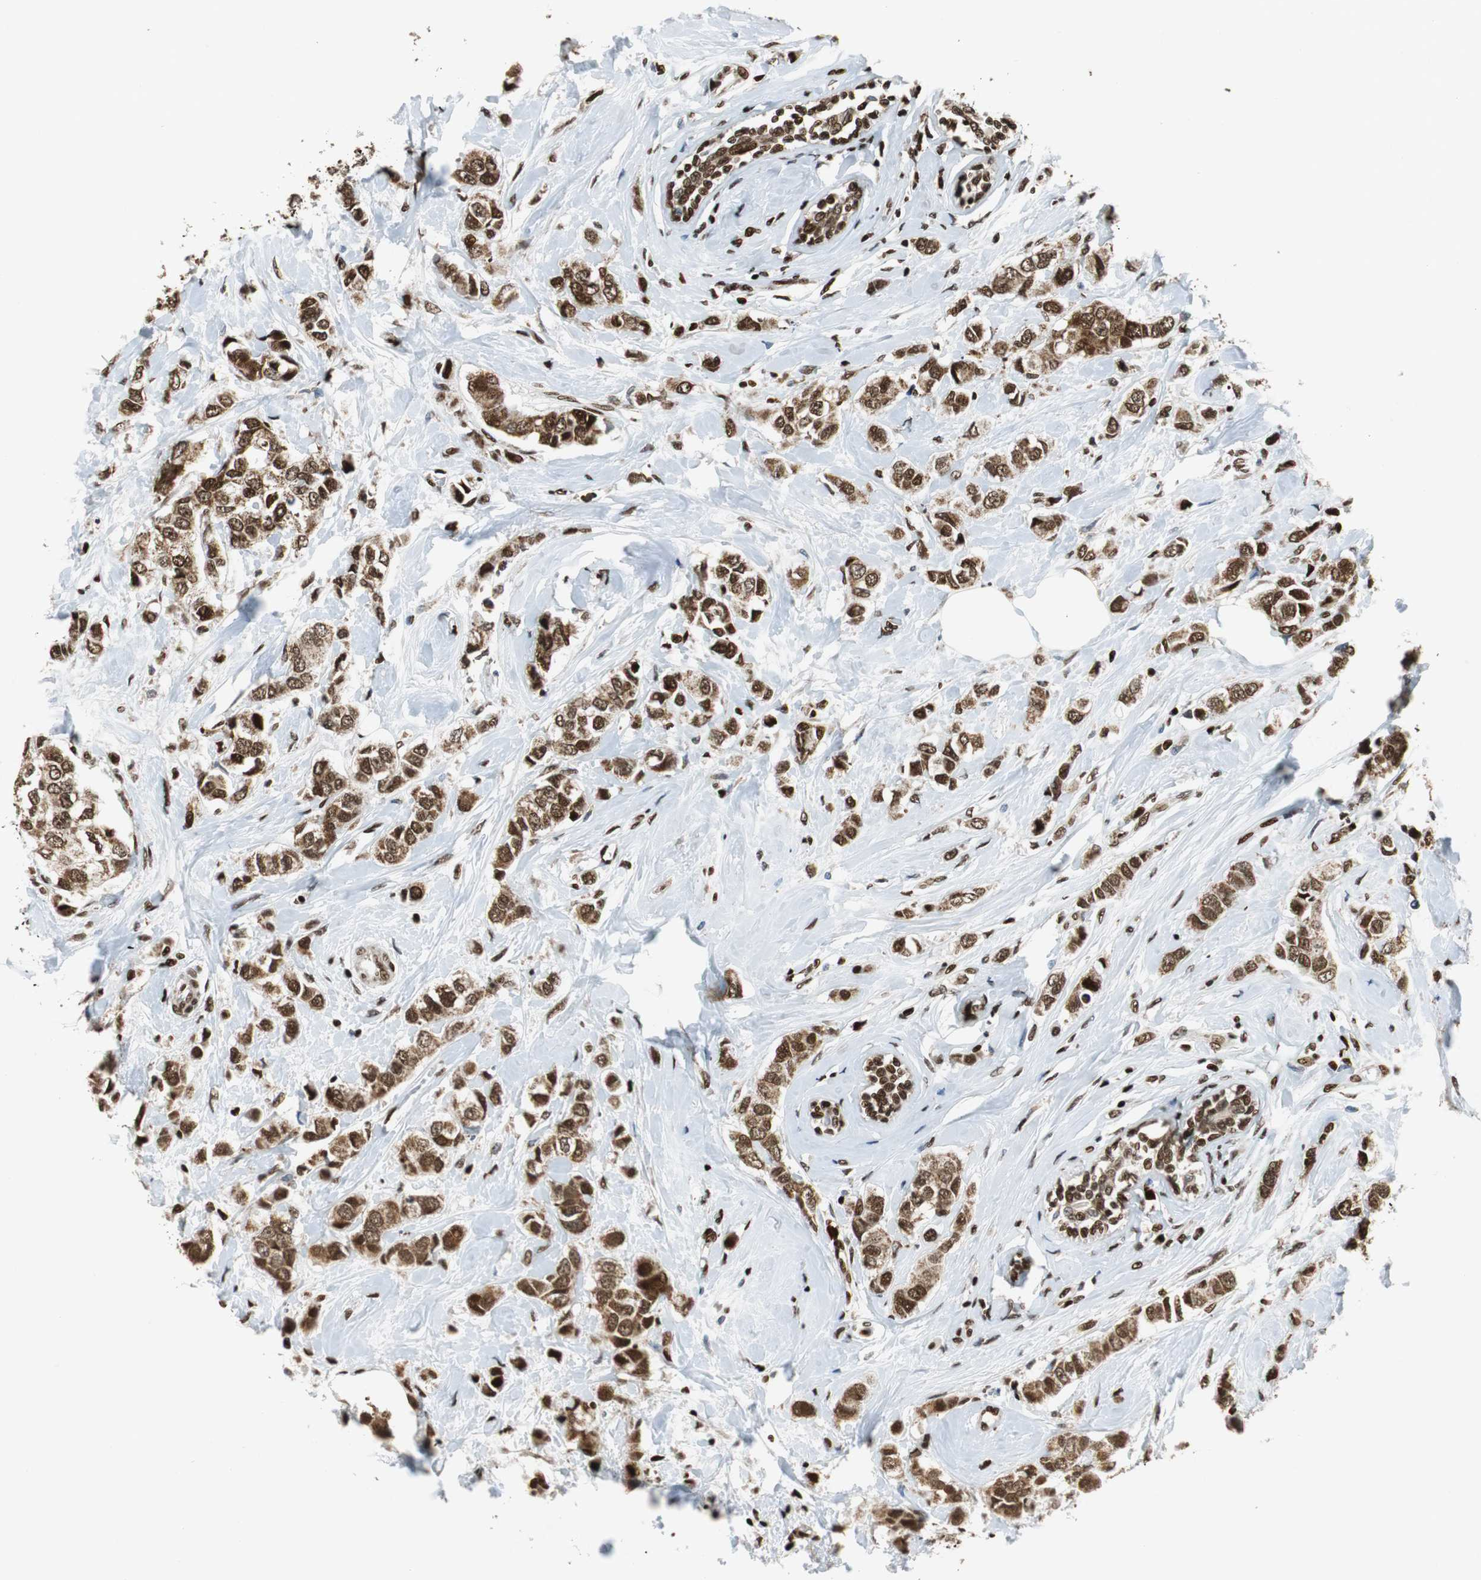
{"staining": {"intensity": "strong", "quantity": ">75%", "location": "nuclear"}, "tissue": "breast cancer", "cell_type": "Tumor cells", "image_type": "cancer", "snomed": [{"axis": "morphology", "description": "Duct carcinoma"}, {"axis": "topography", "description": "Breast"}], "caption": "Protein expression by IHC displays strong nuclear expression in about >75% of tumor cells in breast cancer. (DAB (3,3'-diaminobenzidine) = brown stain, brightfield microscopy at high magnification).", "gene": "HDAC1", "patient": {"sex": "female", "age": 50}}